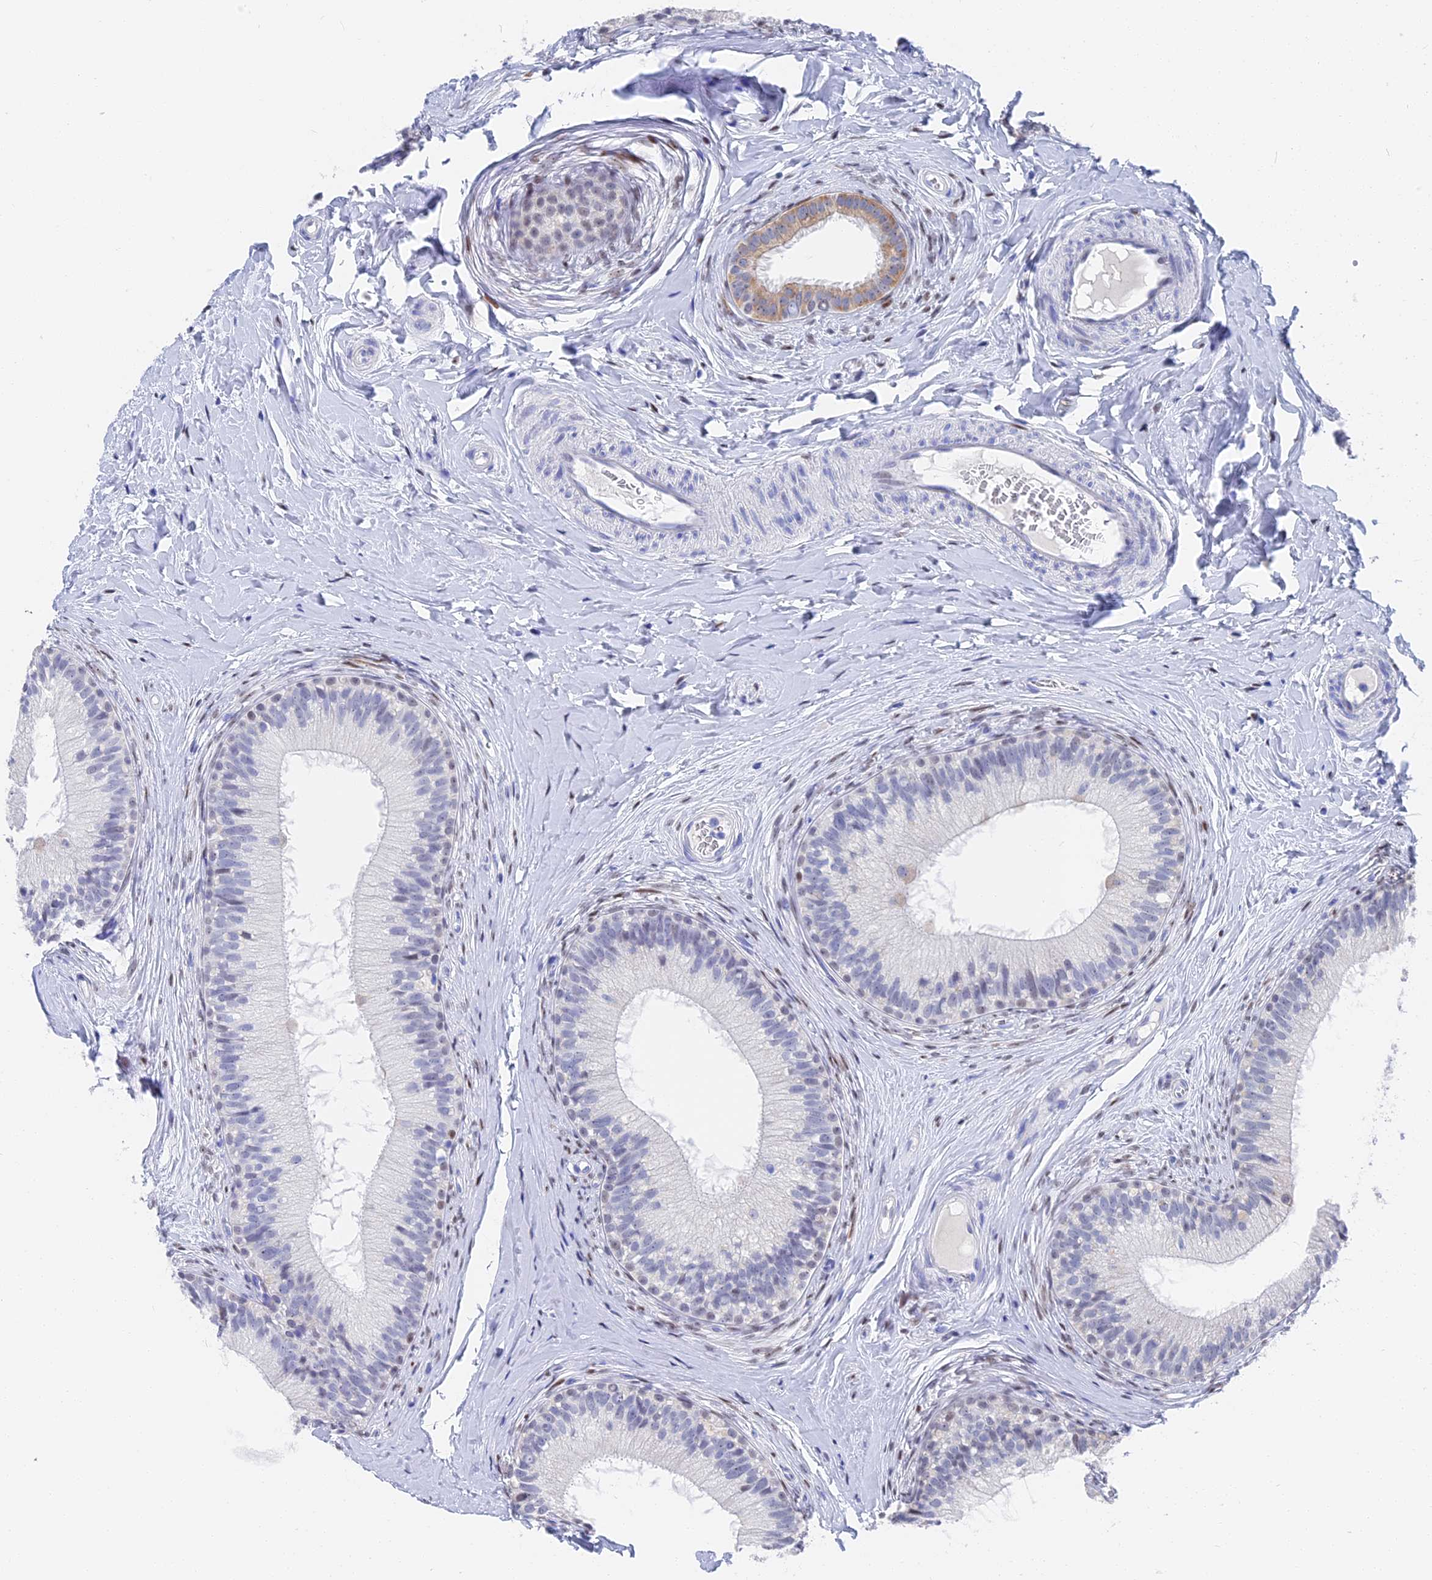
{"staining": {"intensity": "moderate", "quantity": "<25%", "location": "nuclear"}, "tissue": "epididymis", "cell_type": "Glandular cells", "image_type": "normal", "snomed": [{"axis": "morphology", "description": "Normal tissue, NOS"}, {"axis": "topography", "description": "Epididymis"}], "caption": "IHC photomicrograph of unremarkable epididymis stained for a protein (brown), which demonstrates low levels of moderate nuclear expression in about <25% of glandular cells.", "gene": "VPS33B", "patient": {"sex": "male", "age": 33}}